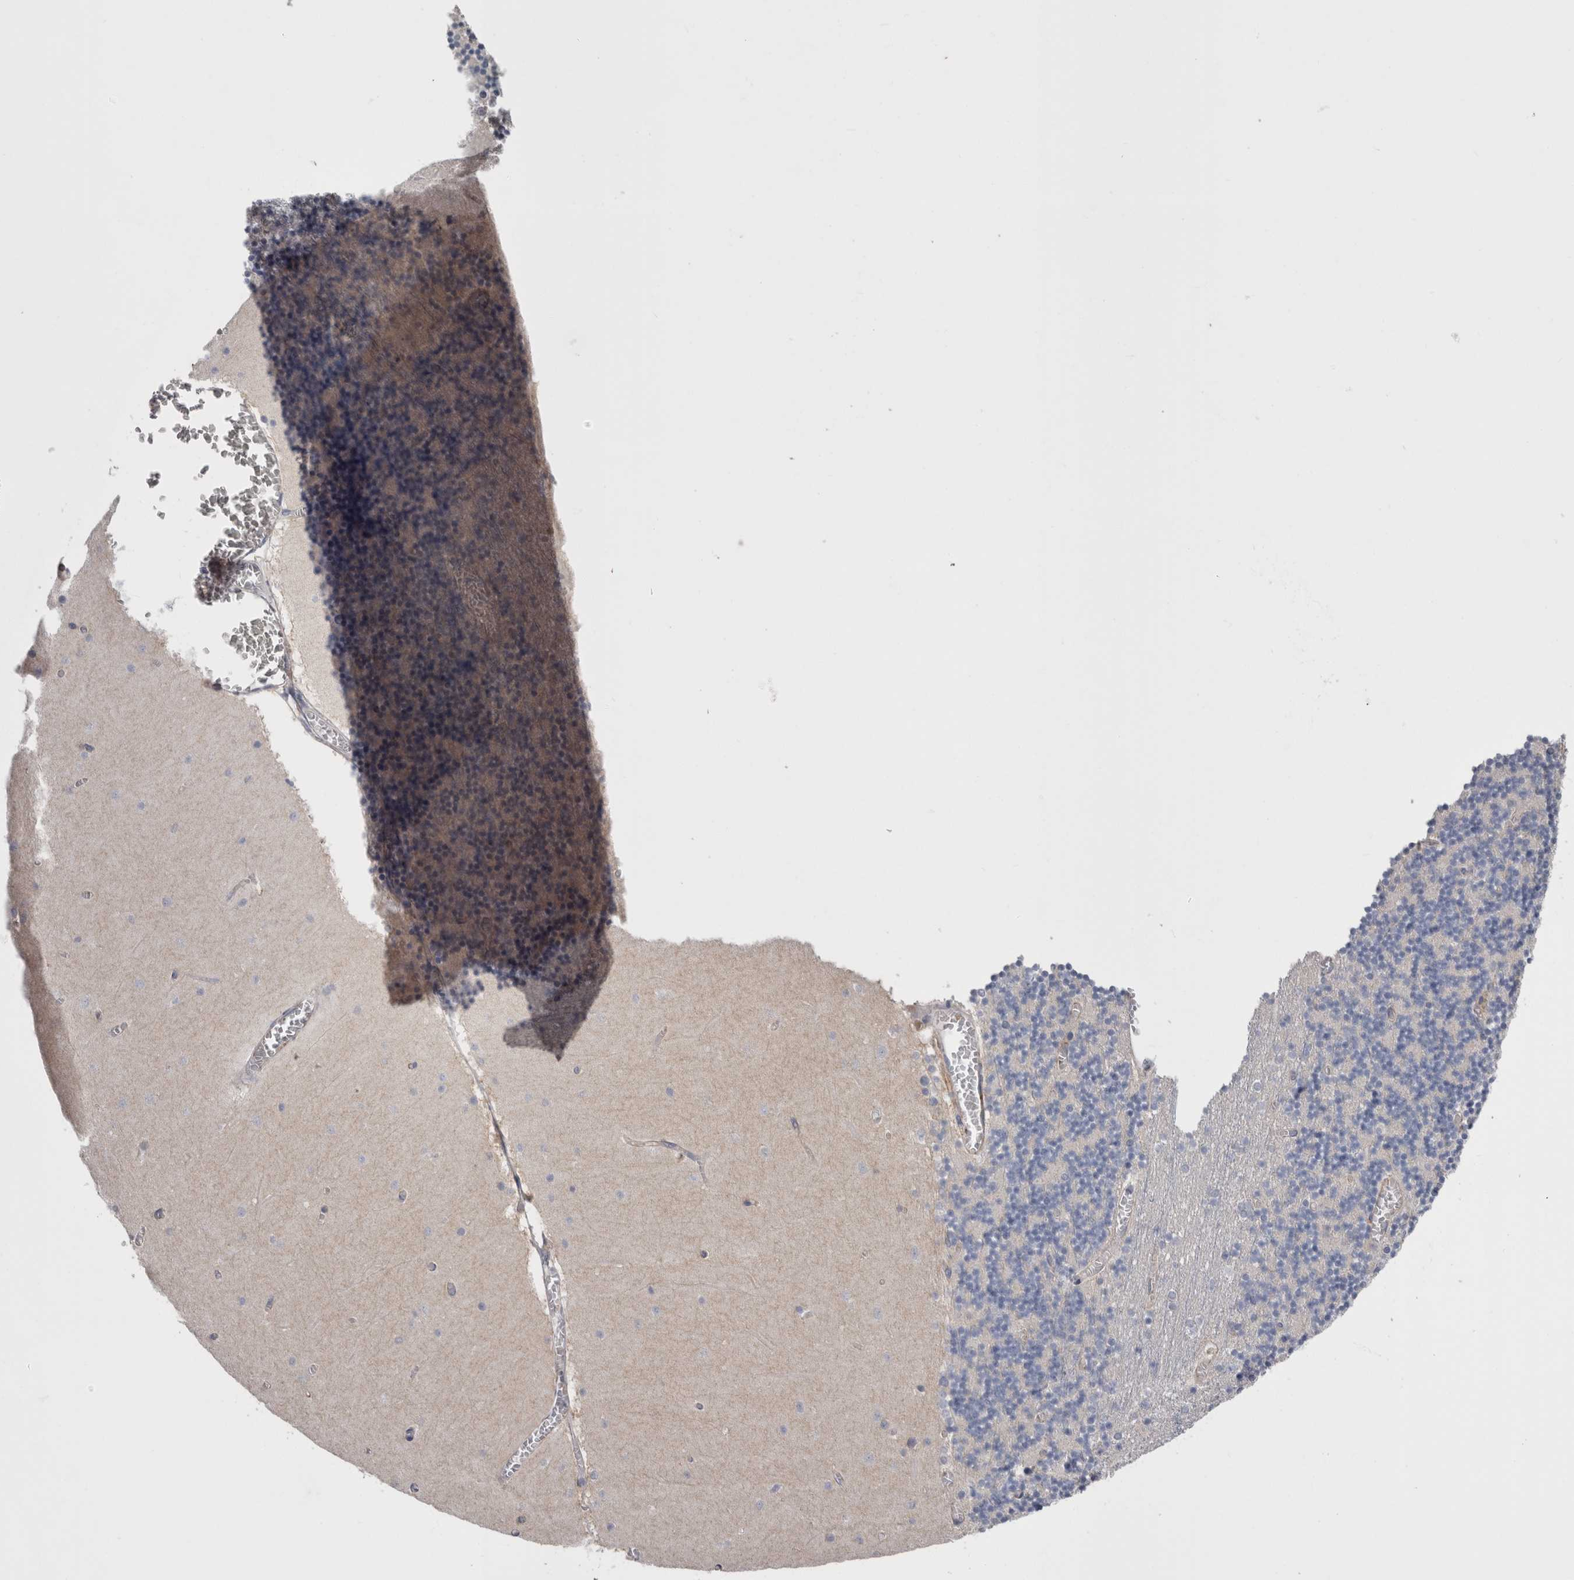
{"staining": {"intensity": "negative", "quantity": "none", "location": "none"}, "tissue": "cerebellum", "cell_type": "Cells in granular layer", "image_type": "normal", "snomed": [{"axis": "morphology", "description": "Normal tissue, NOS"}, {"axis": "topography", "description": "Cerebellum"}], "caption": "Immunohistochemistry photomicrograph of benign human cerebellum stained for a protein (brown), which reveals no expression in cells in granular layer.", "gene": "NECTIN2", "patient": {"sex": "female", "age": 28}}